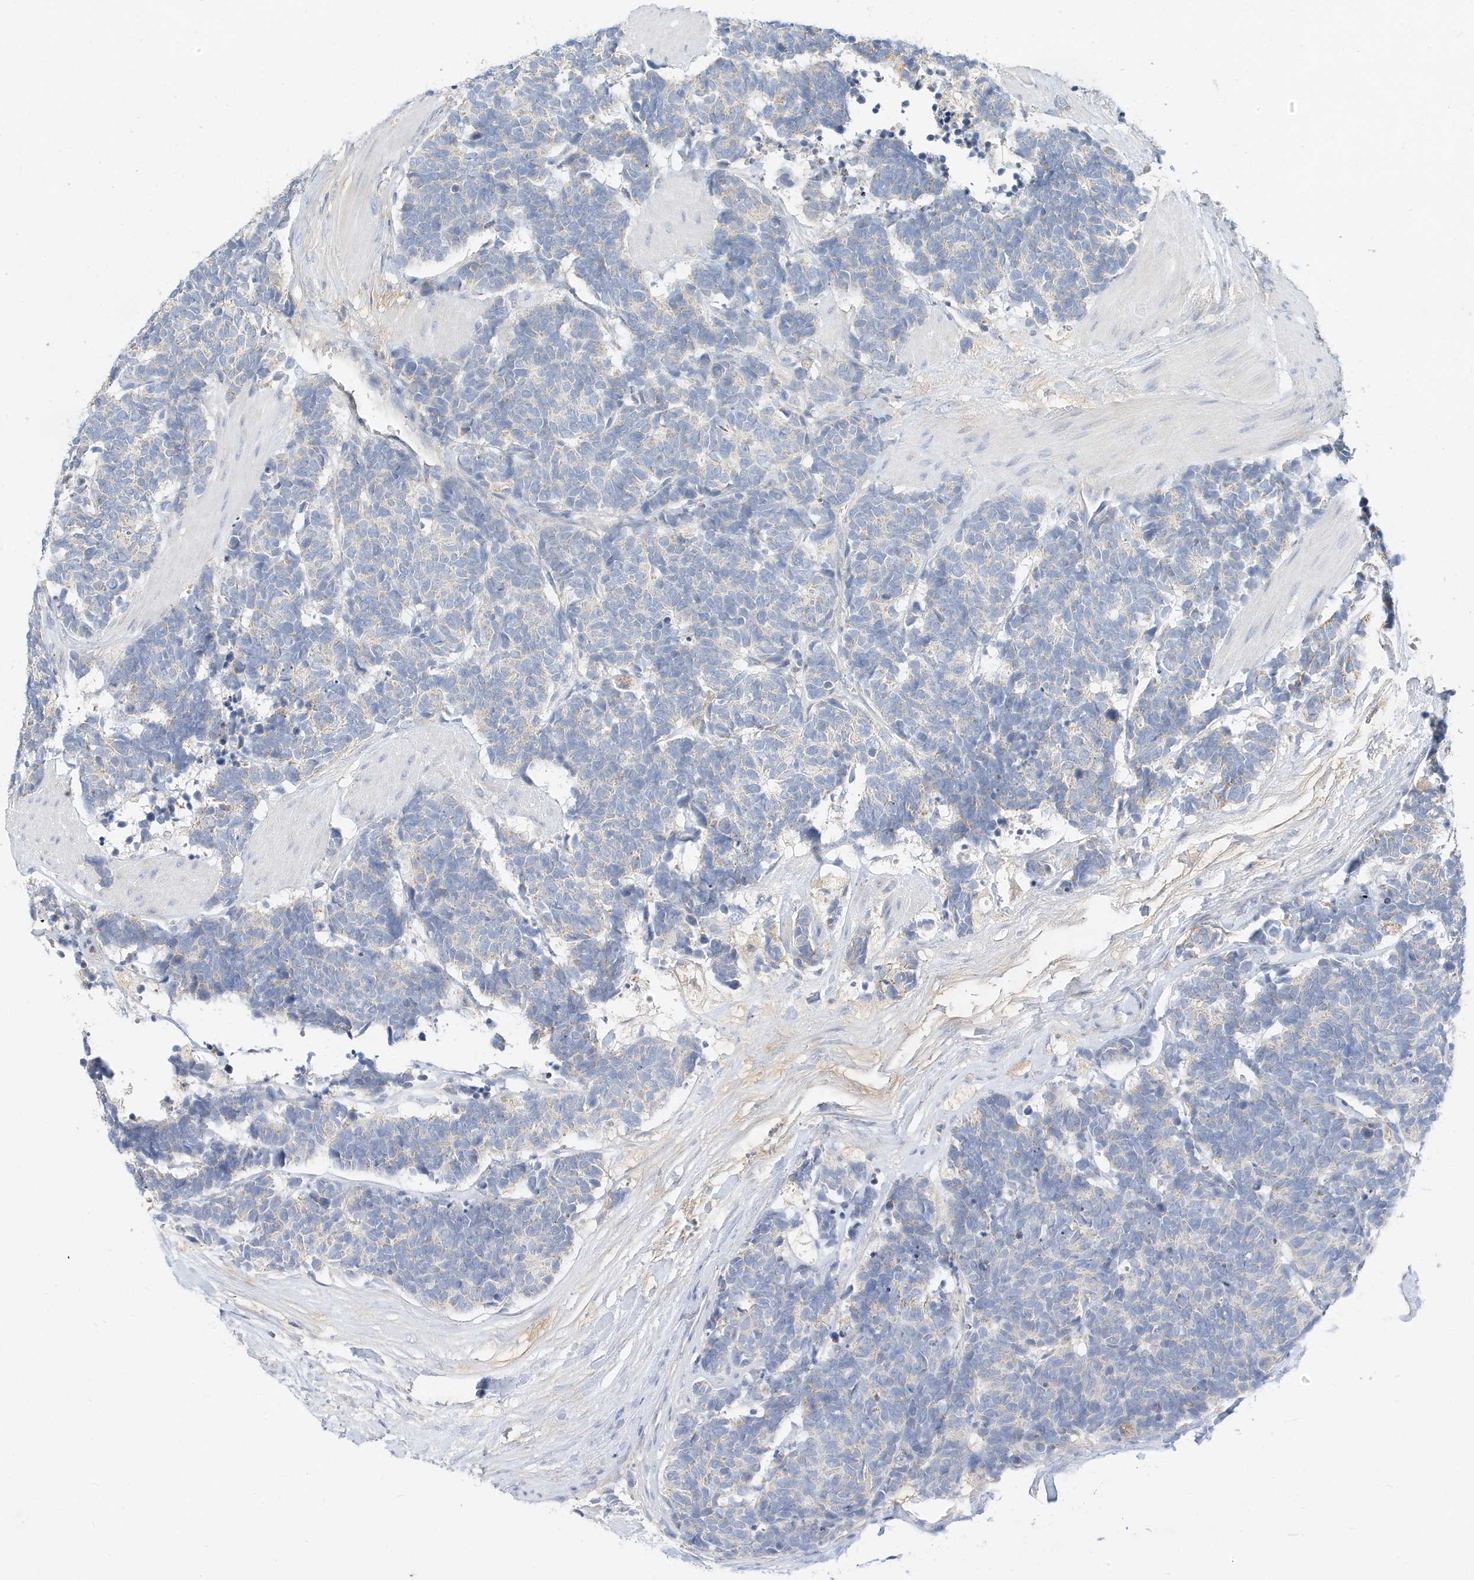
{"staining": {"intensity": "negative", "quantity": "none", "location": "none"}, "tissue": "carcinoid", "cell_type": "Tumor cells", "image_type": "cancer", "snomed": [{"axis": "morphology", "description": "Carcinoma, NOS"}, {"axis": "morphology", "description": "Carcinoid, malignant, NOS"}, {"axis": "topography", "description": "Urinary bladder"}], "caption": "Protein analysis of carcinoma demonstrates no significant positivity in tumor cells. The staining is performed using DAB brown chromogen with nuclei counter-stained in using hematoxylin.", "gene": "RHOH", "patient": {"sex": "male", "age": 57}}